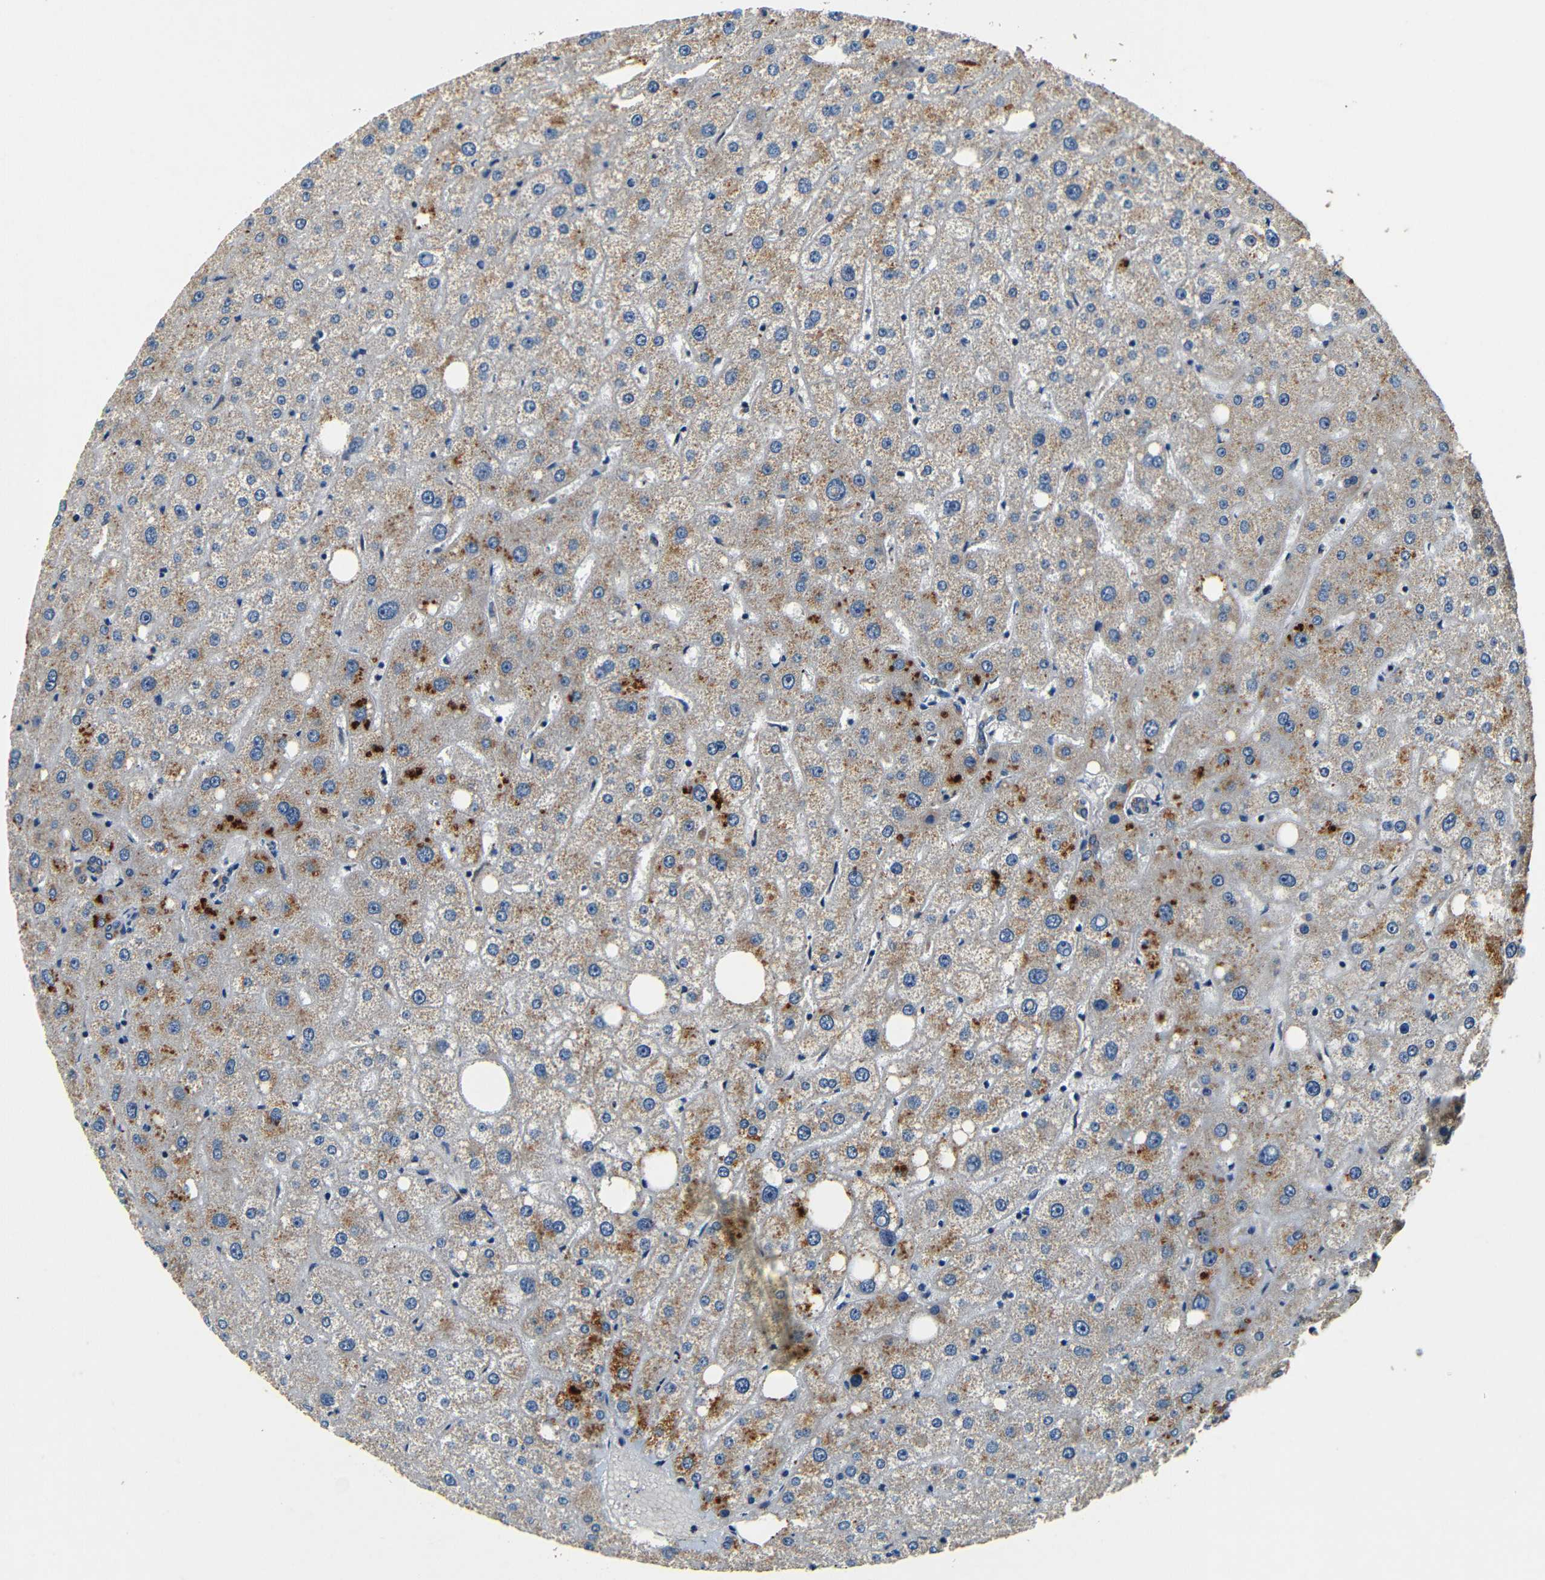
{"staining": {"intensity": "negative", "quantity": "none", "location": "none"}, "tissue": "liver", "cell_type": "Cholangiocytes", "image_type": "normal", "snomed": [{"axis": "morphology", "description": "Normal tissue, NOS"}, {"axis": "topography", "description": "Liver"}], "caption": "Immunohistochemistry (IHC) histopathology image of benign liver: liver stained with DAB (3,3'-diaminobenzidine) shows no significant protein staining in cholangiocytes. (DAB (3,3'-diaminobenzidine) immunohistochemistry (IHC), high magnification).", "gene": "MTX1", "patient": {"sex": "male", "age": 73}}